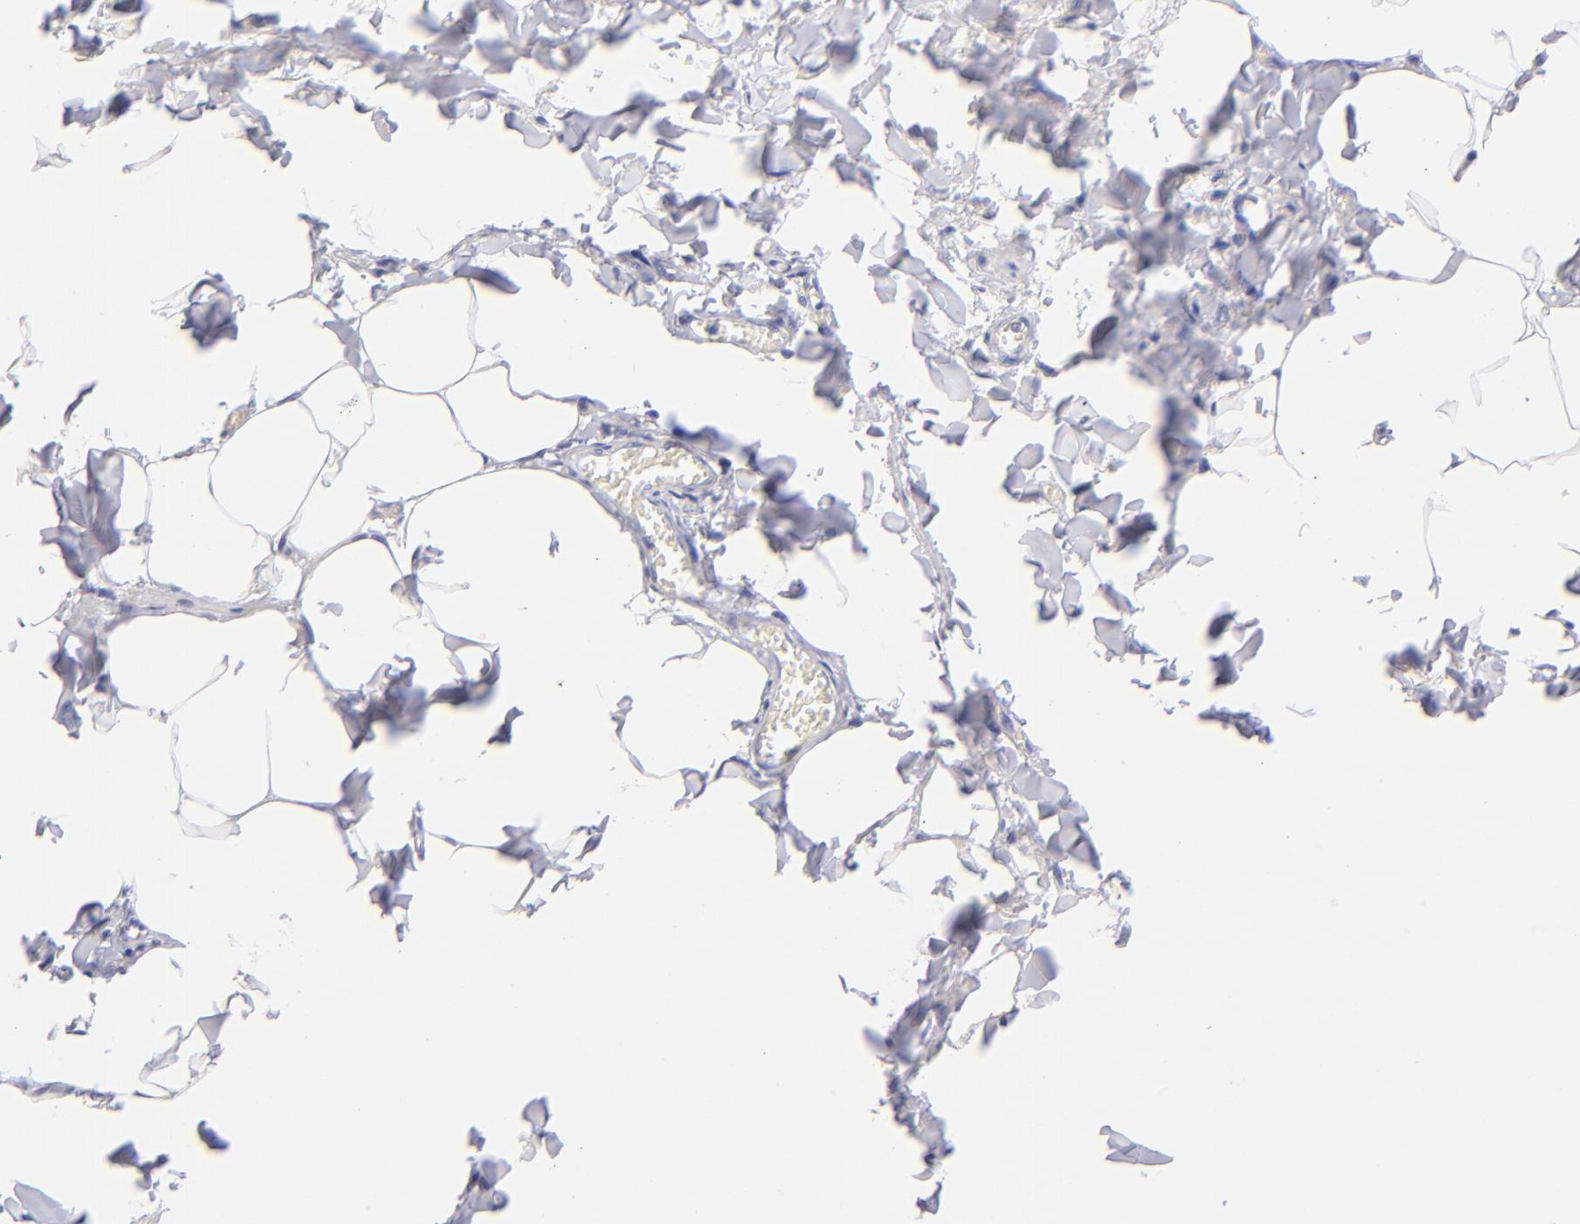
{"staining": {"intensity": "negative", "quantity": "none", "location": "none"}, "tissue": "adipose tissue", "cell_type": "Adipocytes", "image_type": "normal", "snomed": [{"axis": "morphology", "description": "Normal tissue, NOS"}, {"axis": "topography", "description": "Vascular tissue"}], "caption": "IHC micrograph of unremarkable adipose tissue: human adipose tissue stained with DAB reveals no significant protein expression in adipocytes. (DAB (3,3'-diaminobenzidine) immunohistochemistry, high magnification).", "gene": "ETS1", "patient": {"sex": "male", "age": 41}}